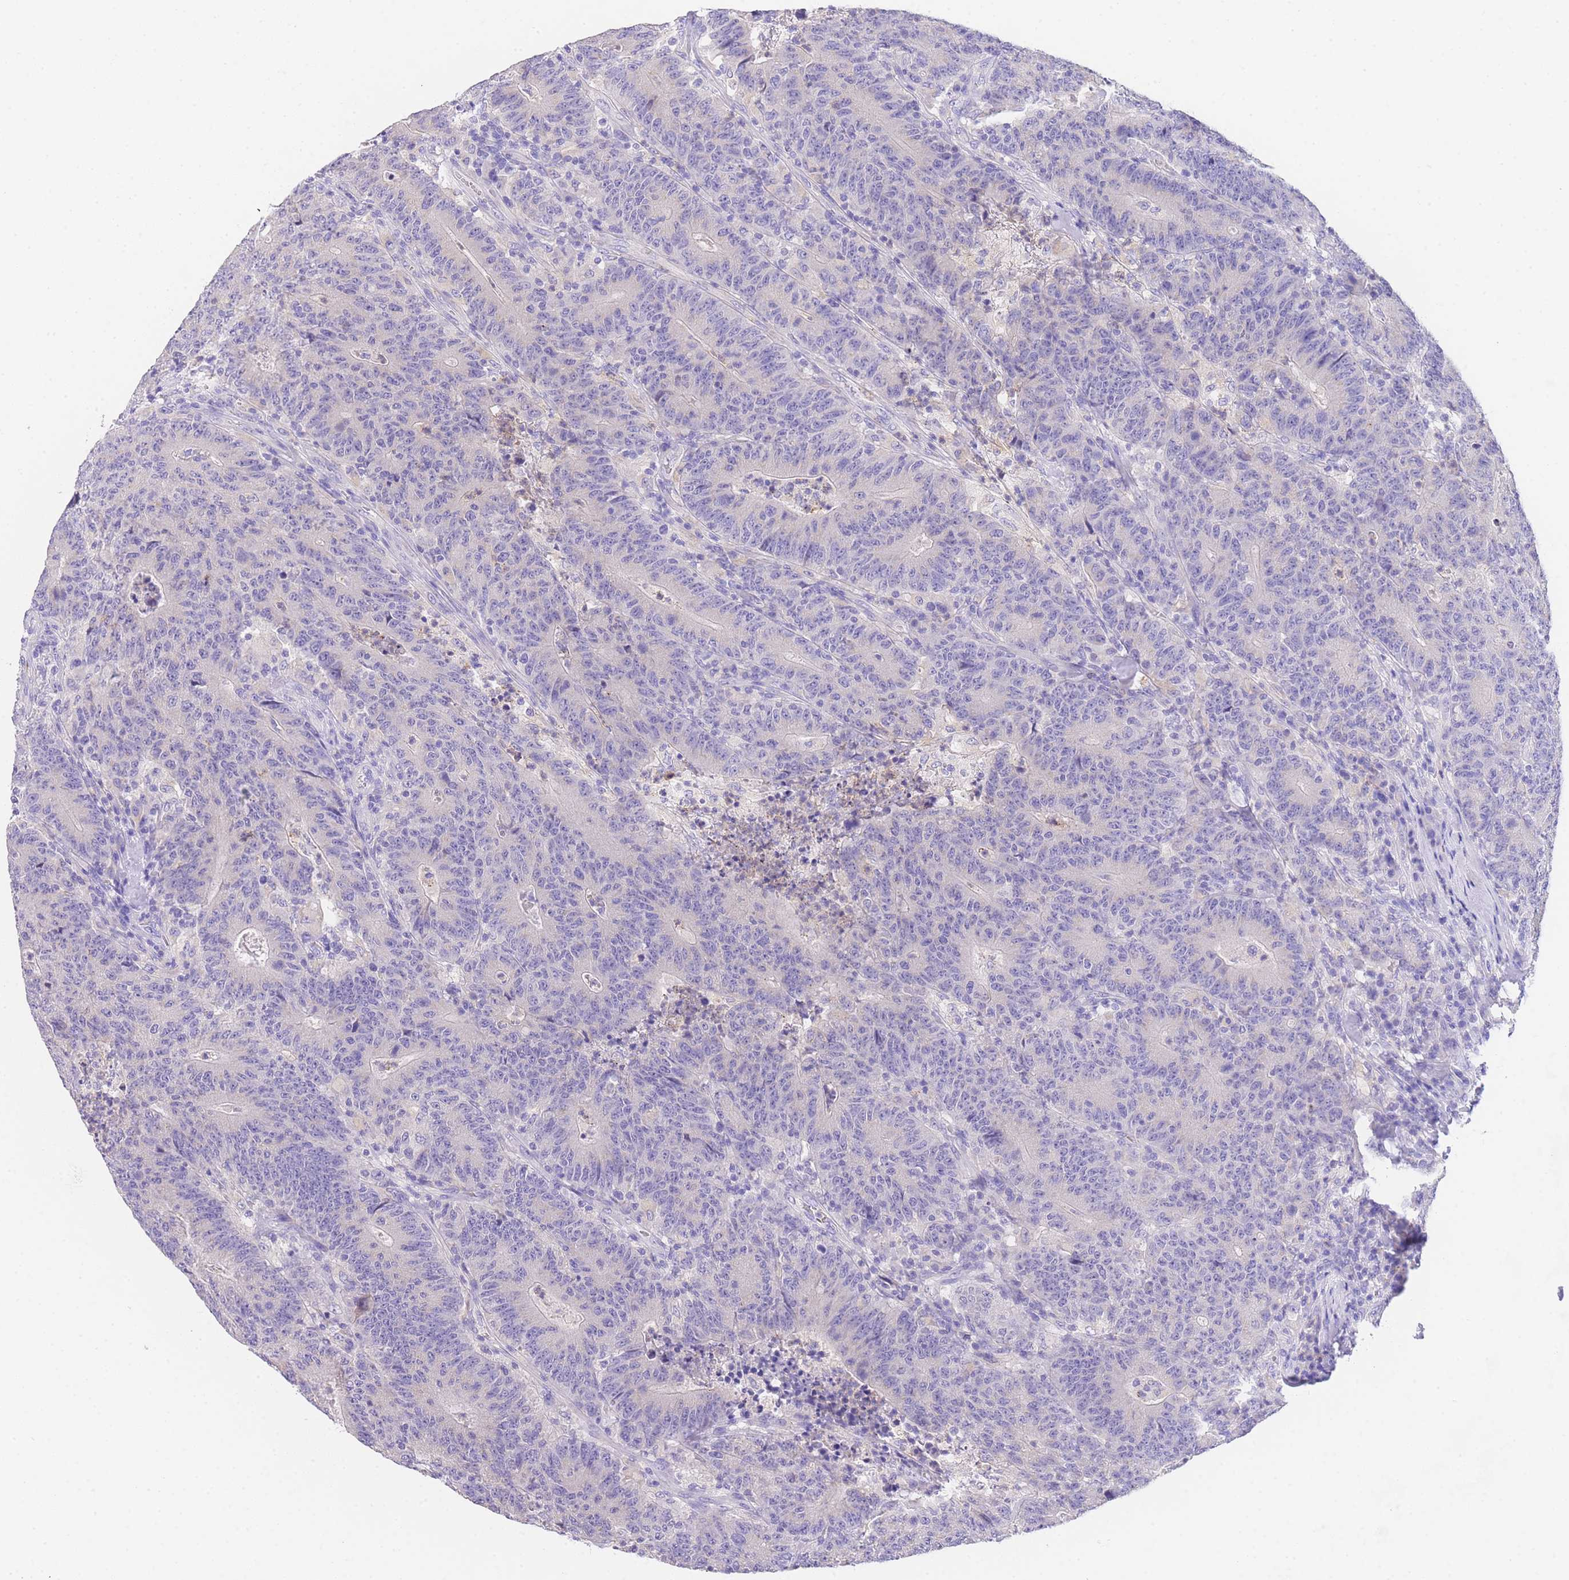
{"staining": {"intensity": "negative", "quantity": "none", "location": "none"}, "tissue": "colorectal cancer", "cell_type": "Tumor cells", "image_type": "cancer", "snomed": [{"axis": "morphology", "description": "Adenocarcinoma, NOS"}, {"axis": "topography", "description": "Colon"}], "caption": "Immunohistochemistry image of adenocarcinoma (colorectal) stained for a protein (brown), which demonstrates no staining in tumor cells. (DAB (3,3'-diaminobenzidine) IHC, high magnification).", "gene": "EPN2", "patient": {"sex": "female", "age": 75}}